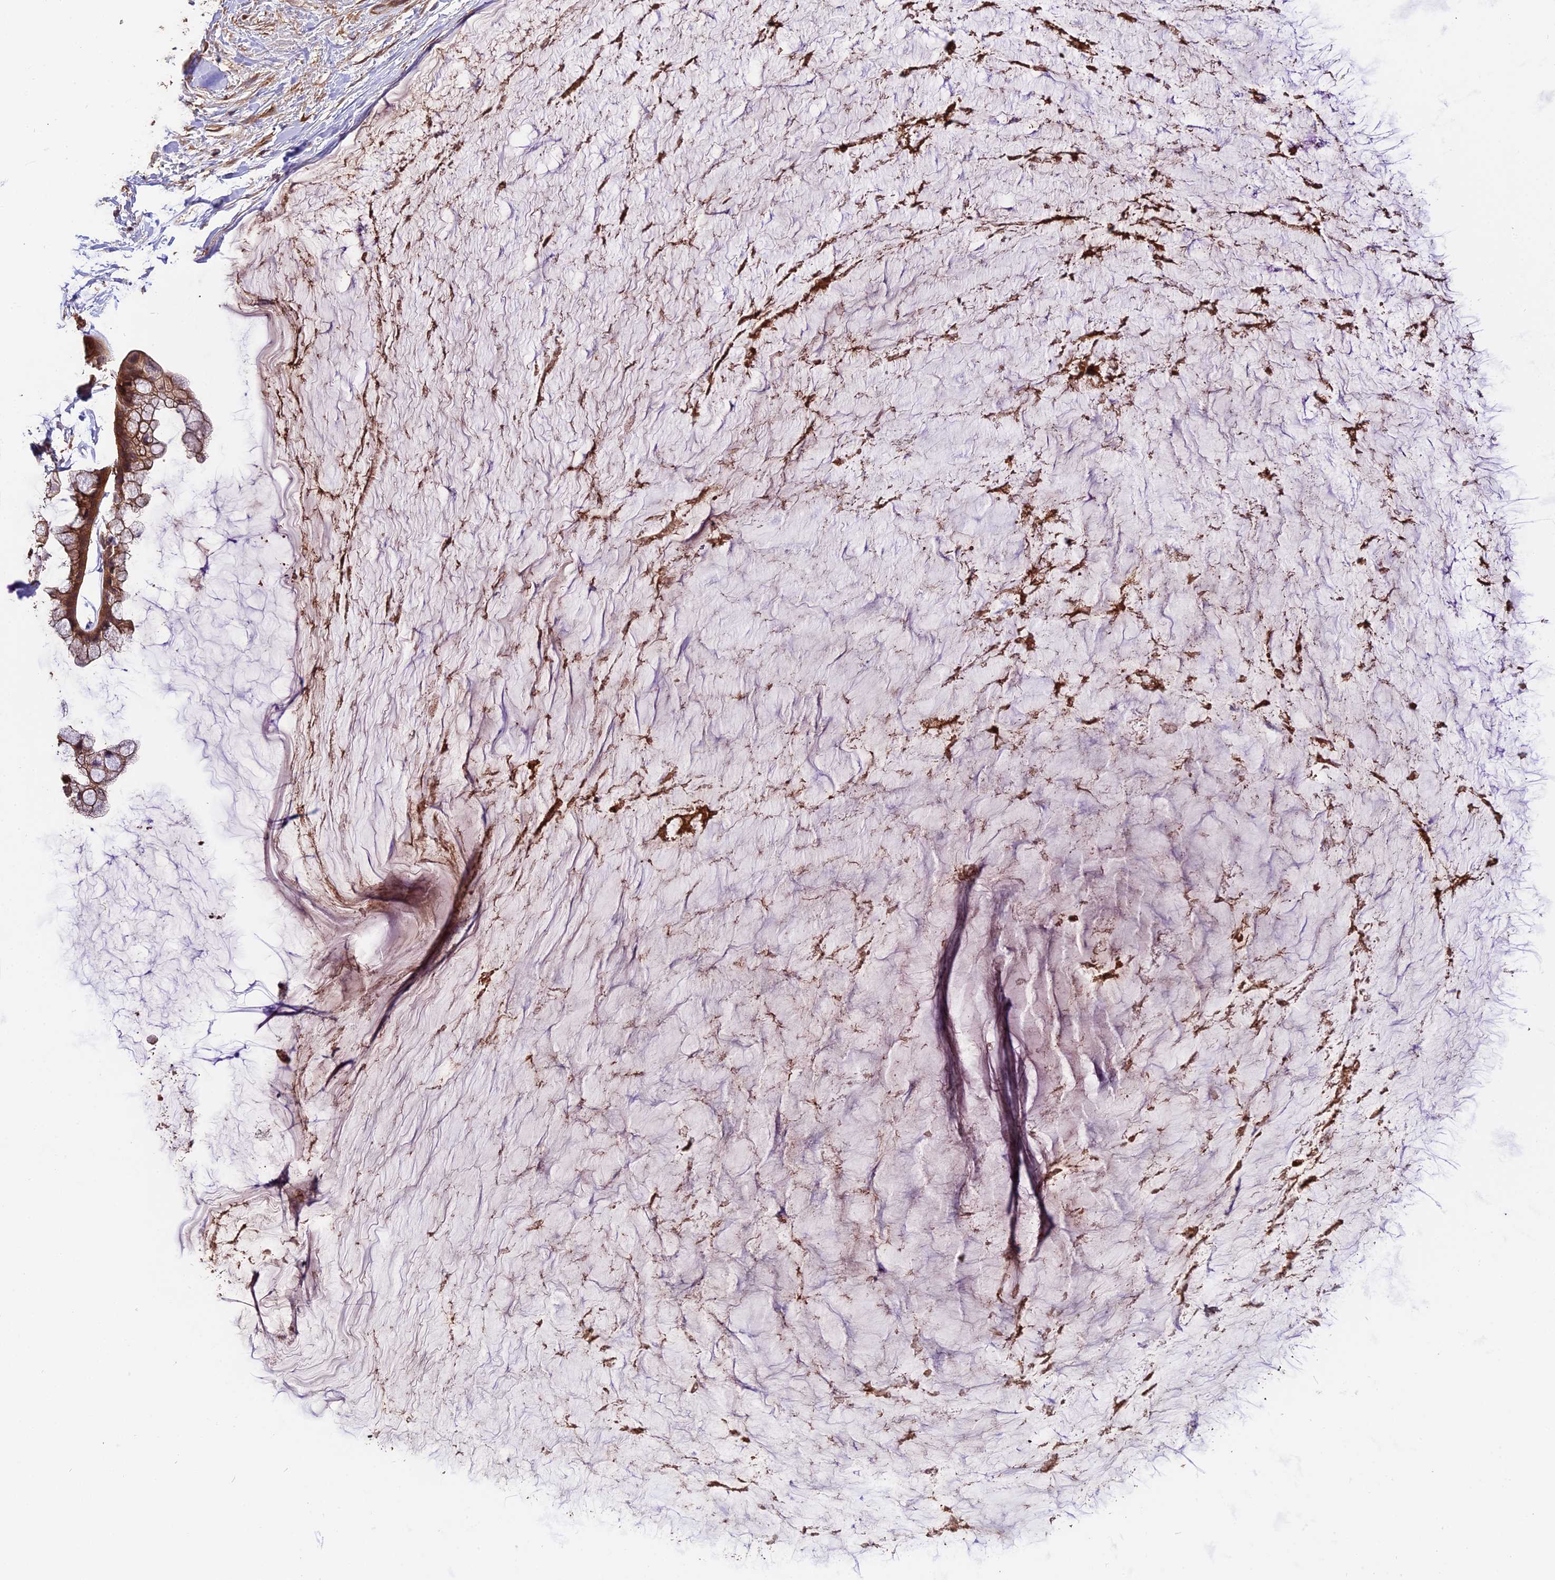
{"staining": {"intensity": "moderate", "quantity": ">75%", "location": "cytoplasmic/membranous,nuclear"}, "tissue": "ovarian cancer", "cell_type": "Tumor cells", "image_type": "cancer", "snomed": [{"axis": "morphology", "description": "Cystadenocarcinoma, mucinous, NOS"}, {"axis": "topography", "description": "Ovary"}], "caption": "Moderate cytoplasmic/membranous and nuclear protein positivity is identified in approximately >75% of tumor cells in mucinous cystadenocarcinoma (ovarian).", "gene": "TRMT1", "patient": {"sex": "female", "age": 39}}